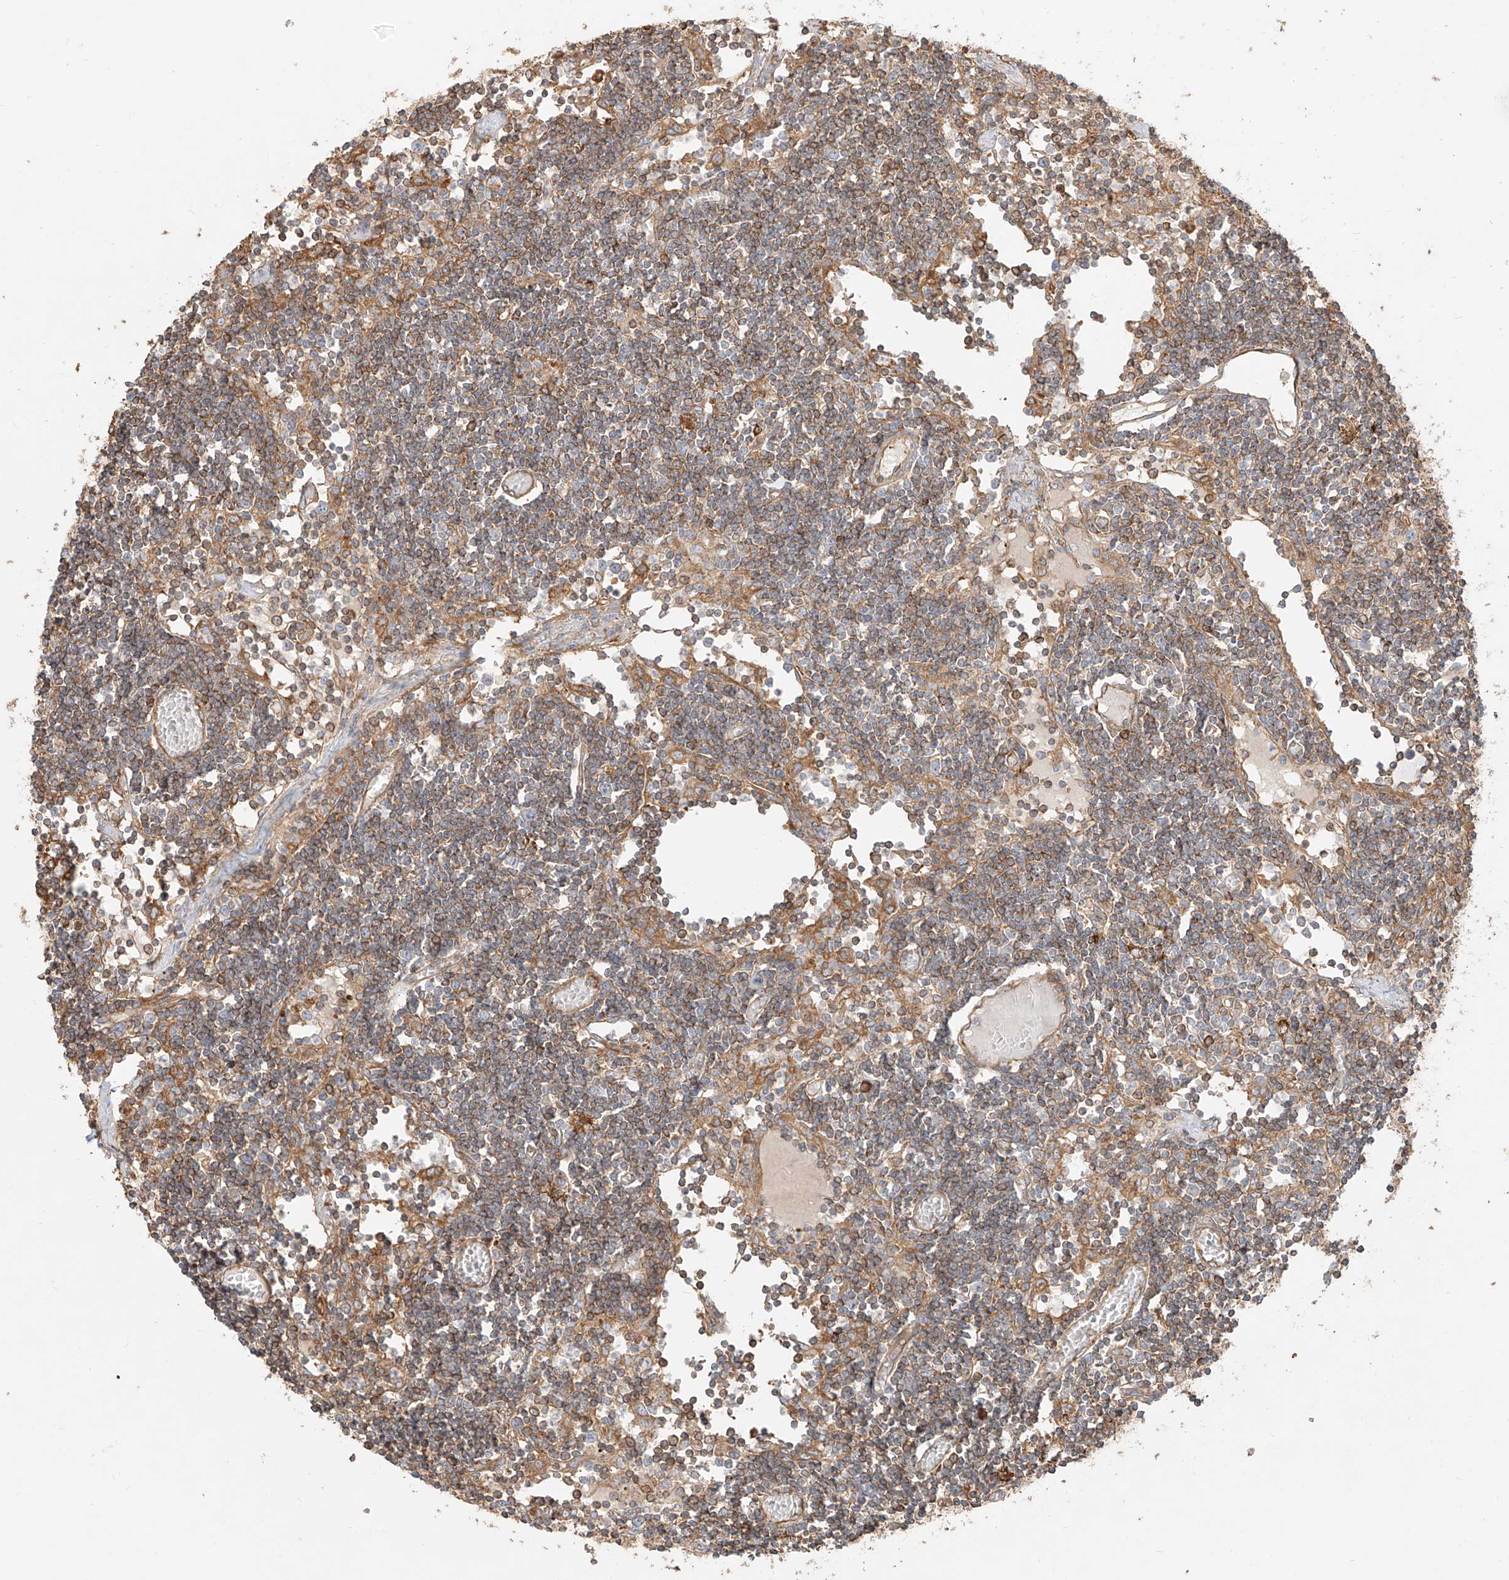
{"staining": {"intensity": "moderate", "quantity": ">75%", "location": "cytoplasmic/membranous"}, "tissue": "lymph node", "cell_type": "Germinal center cells", "image_type": "normal", "snomed": [{"axis": "morphology", "description": "Normal tissue, NOS"}, {"axis": "topography", "description": "Lymph node"}], "caption": "Unremarkable lymph node displays moderate cytoplasmic/membranous positivity in approximately >75% of germinal center cells.", "gene": "SNX9", "patient": {"sex": "female", "age": 11}}